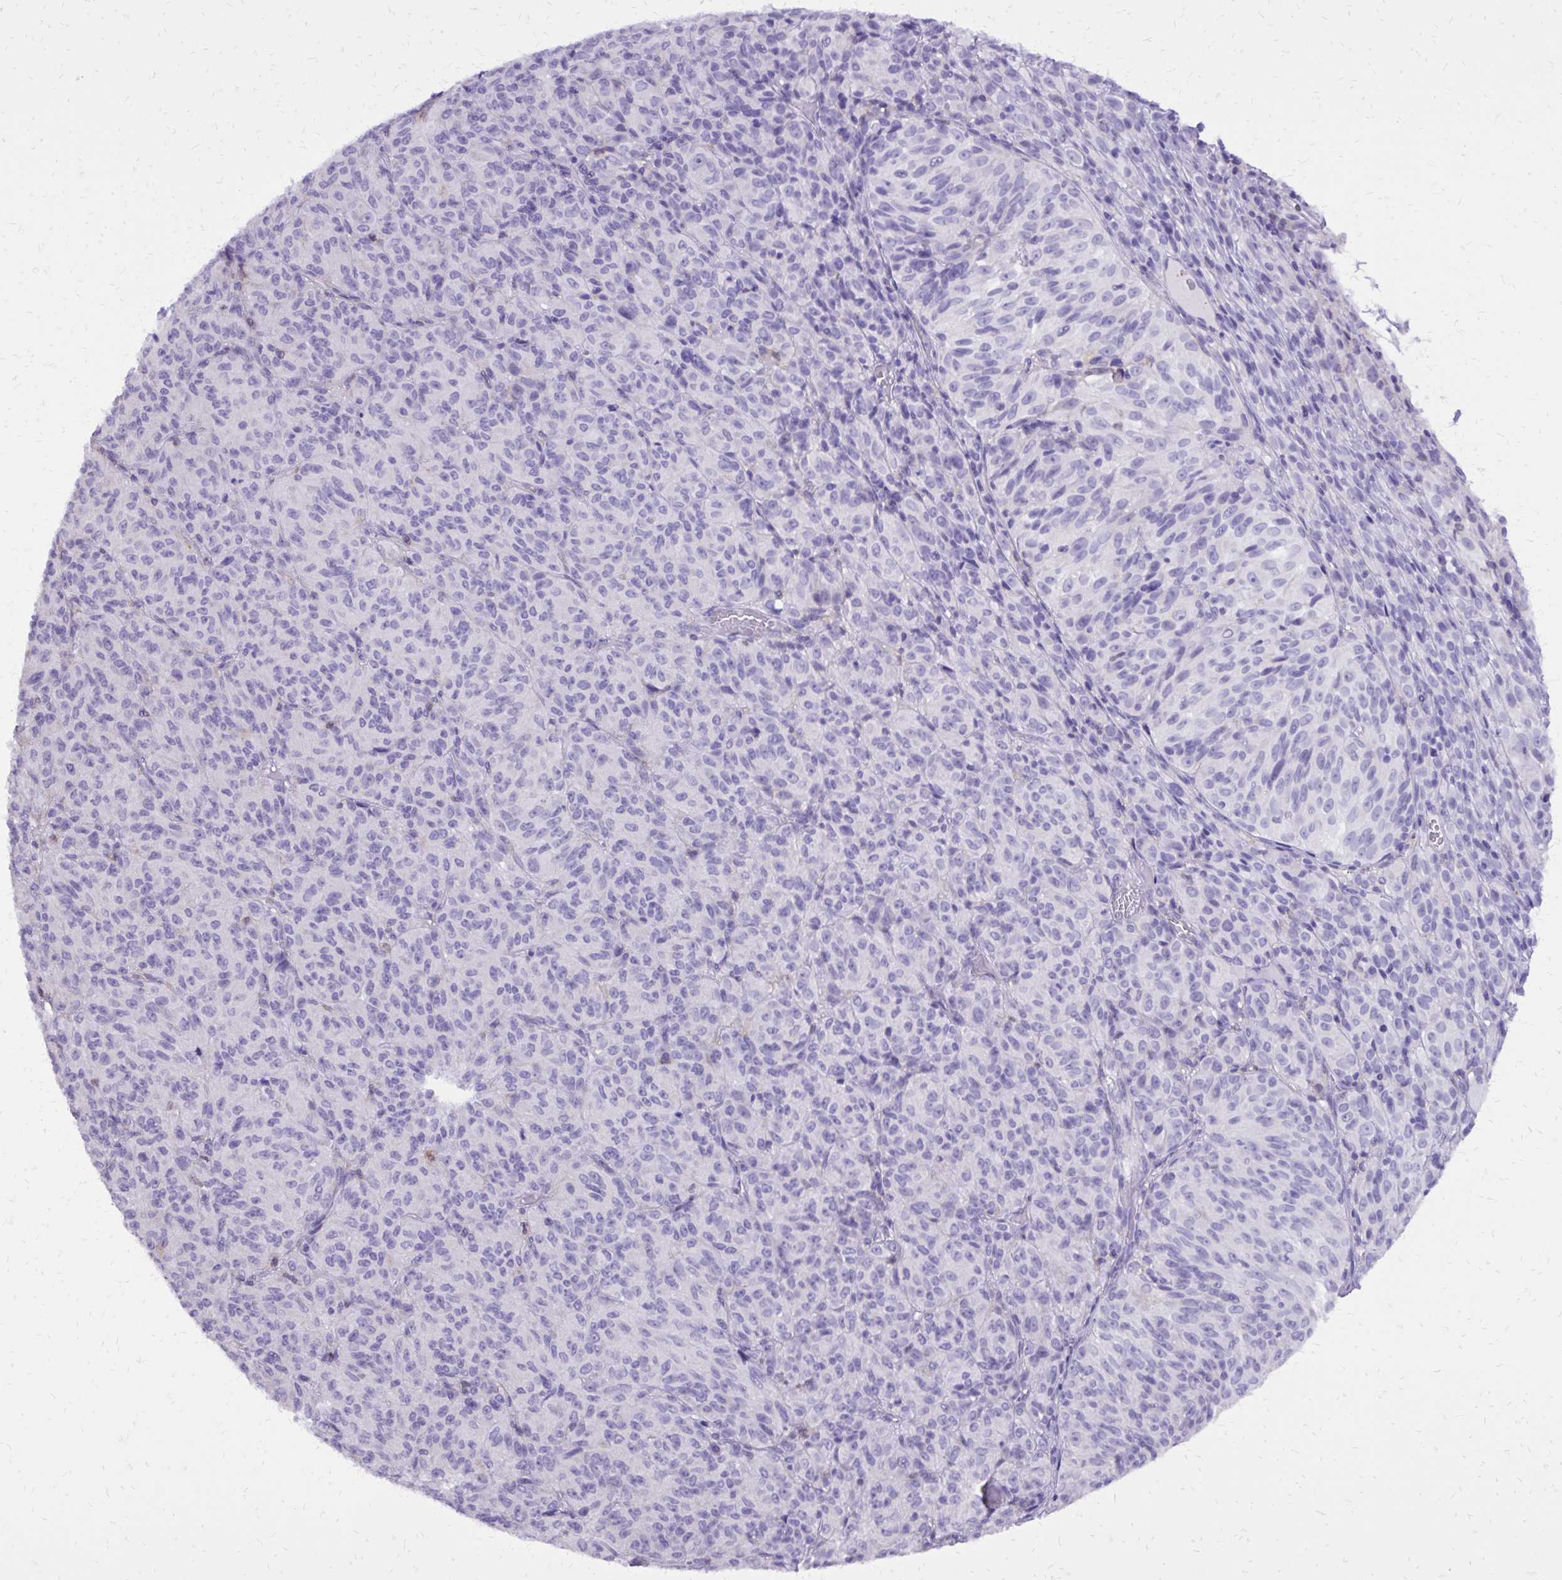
{"staining": {"intensity": "negative", "quantity": "none", "location": "none"}, "tissue": "melanoma", "cell_type": "Tumor cells", "image_type": "cancer", "snomed": [{"axis": "morphology", "description": "Malignant melanoma, Metastatic site"}, {"axis": "topography", "description": "Brain"}], "caption": "An image of malignant melanoma (metastatic site) stained for a protein displays no brown staining in tumor cells.", "gene": "CAT", "patient": {"sex": "female", "age": 56}}